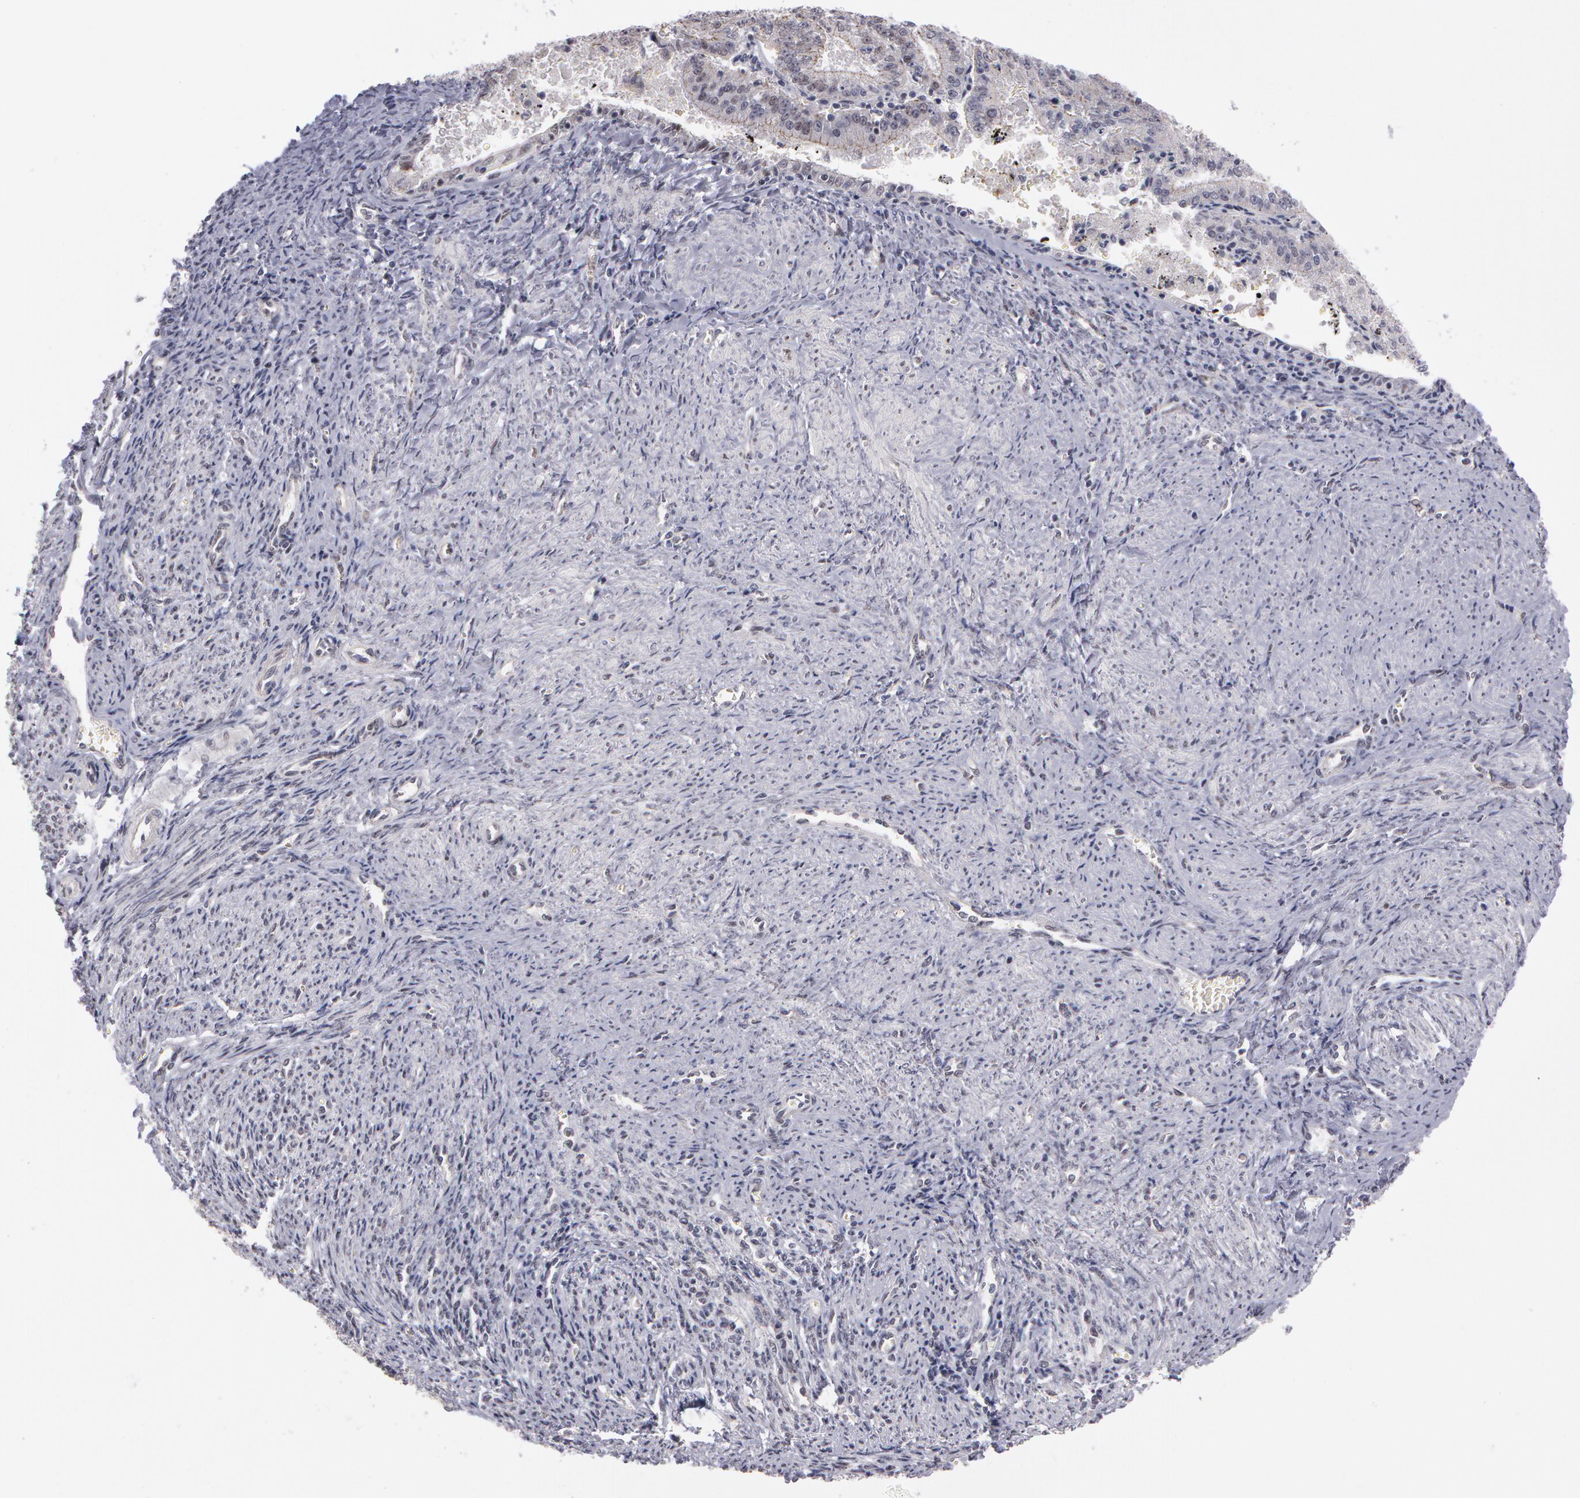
{"staining": {"intensity": "negative", "quantity": "none", "location": "none"}, "tissue": "endometrial cancer", "cell_type": "Tumor cells", "image_type": "cancer", "snomed": [{"axis": "morphology", "description": "Adenocarcinoma, NOS"}, {"axis": "topography", "description": "Endometrium"}], "caption": "This is an immunohistochemistry histopathology image of endometrial cancer. There is no staining in tumor cells.", "gene": "PRICKLE1", "patient": {"sex": "female", "age": 66}}